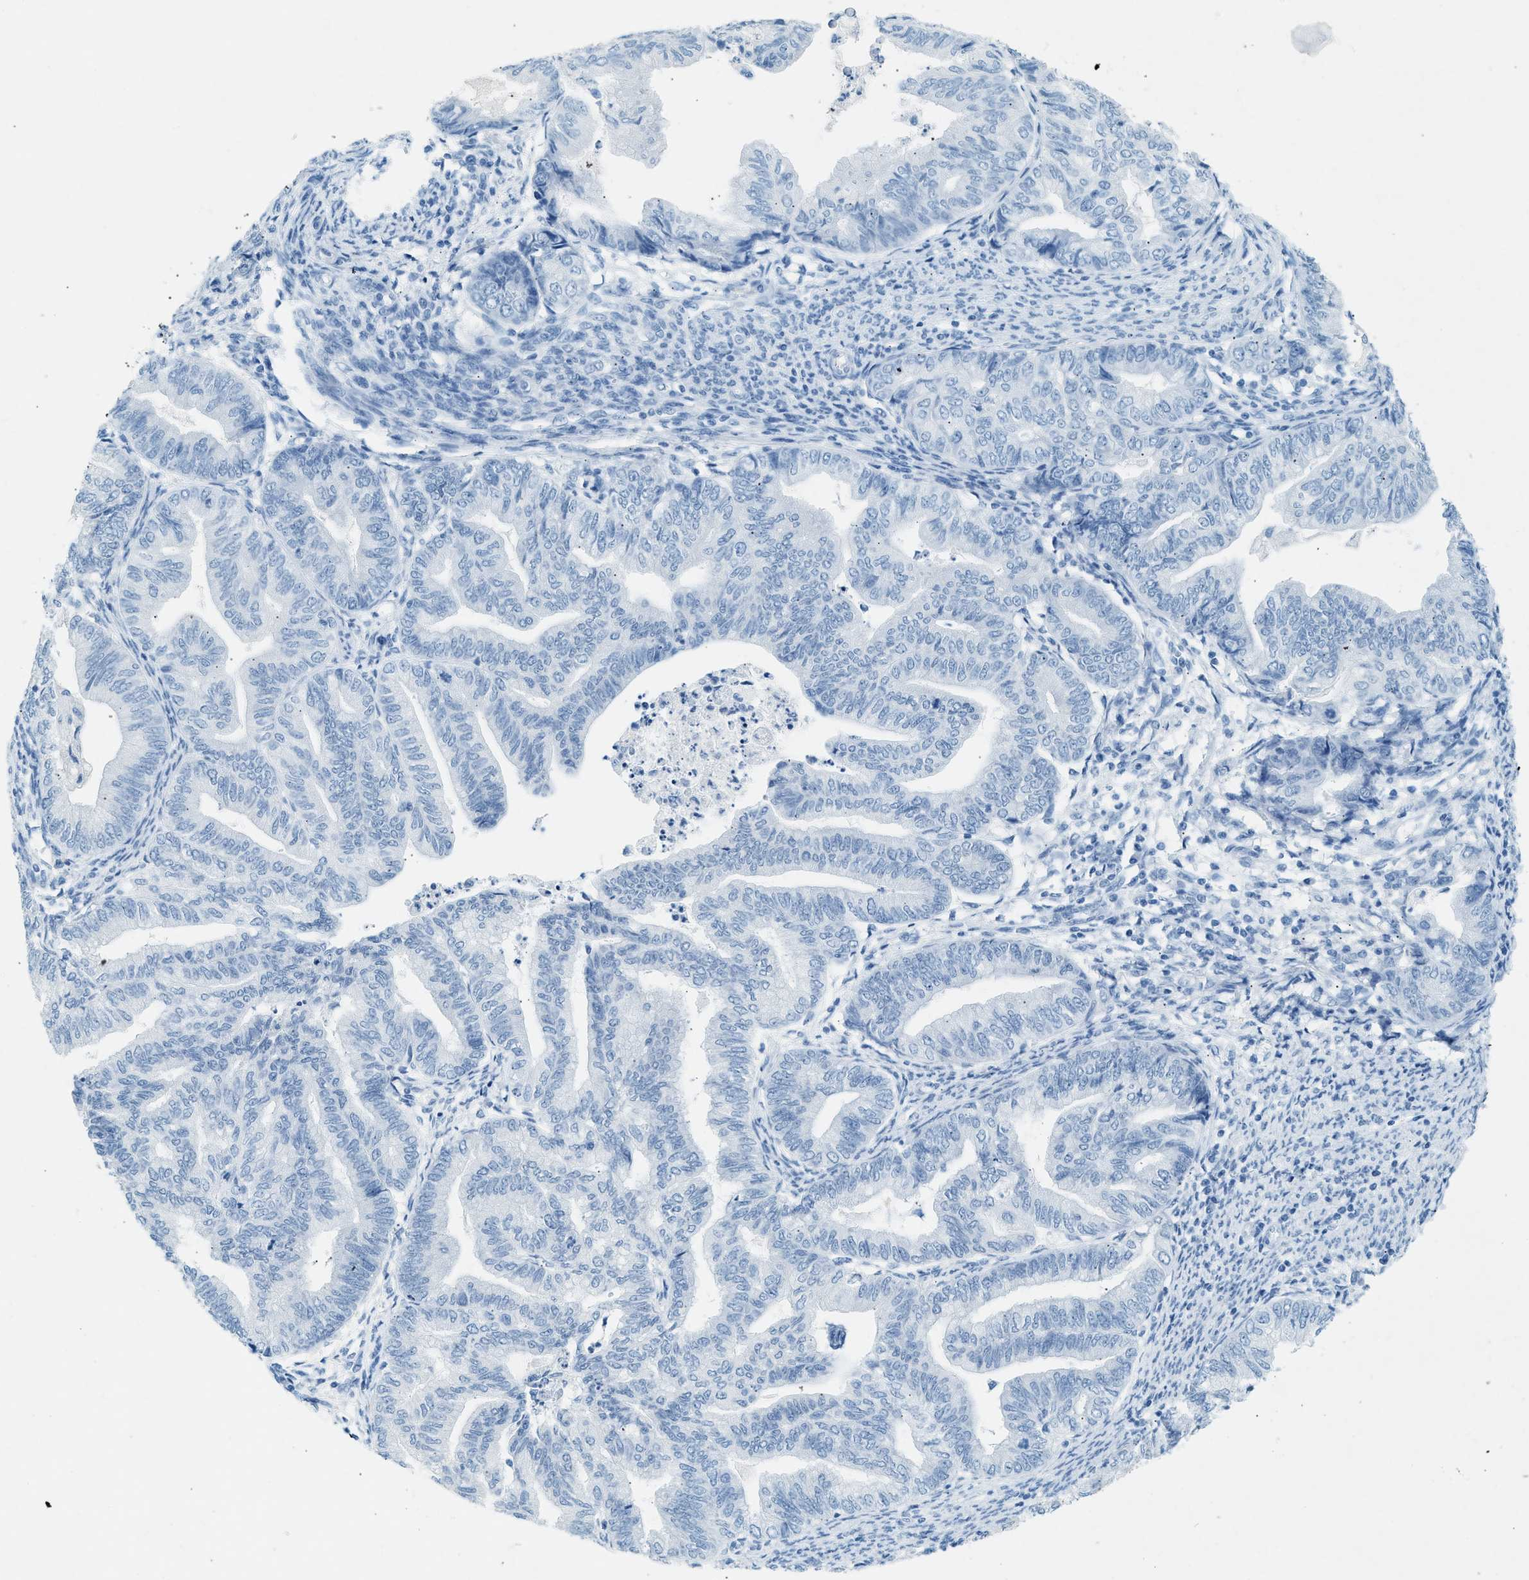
{"staining": {"intensity": "negative", "quantity": "none", "location": "none"}, "tissue": "endometrial cancer", "cell_type": "Tumor cells", "image_type": "cancer", "snomed": [{"axis": "morphology", "description": "Adenocarcinoma, NOS"}, {"axis": "topography", "description": "Endometrium"}], "caption": "DAB (3,3'-diaminobenzidine) immunohistochemical staining of endometrial adenocarcinoma displays no significant positivity in tumor cells.", "gene": "HHATL", "patient": {"sex": "female", "age": 79}}